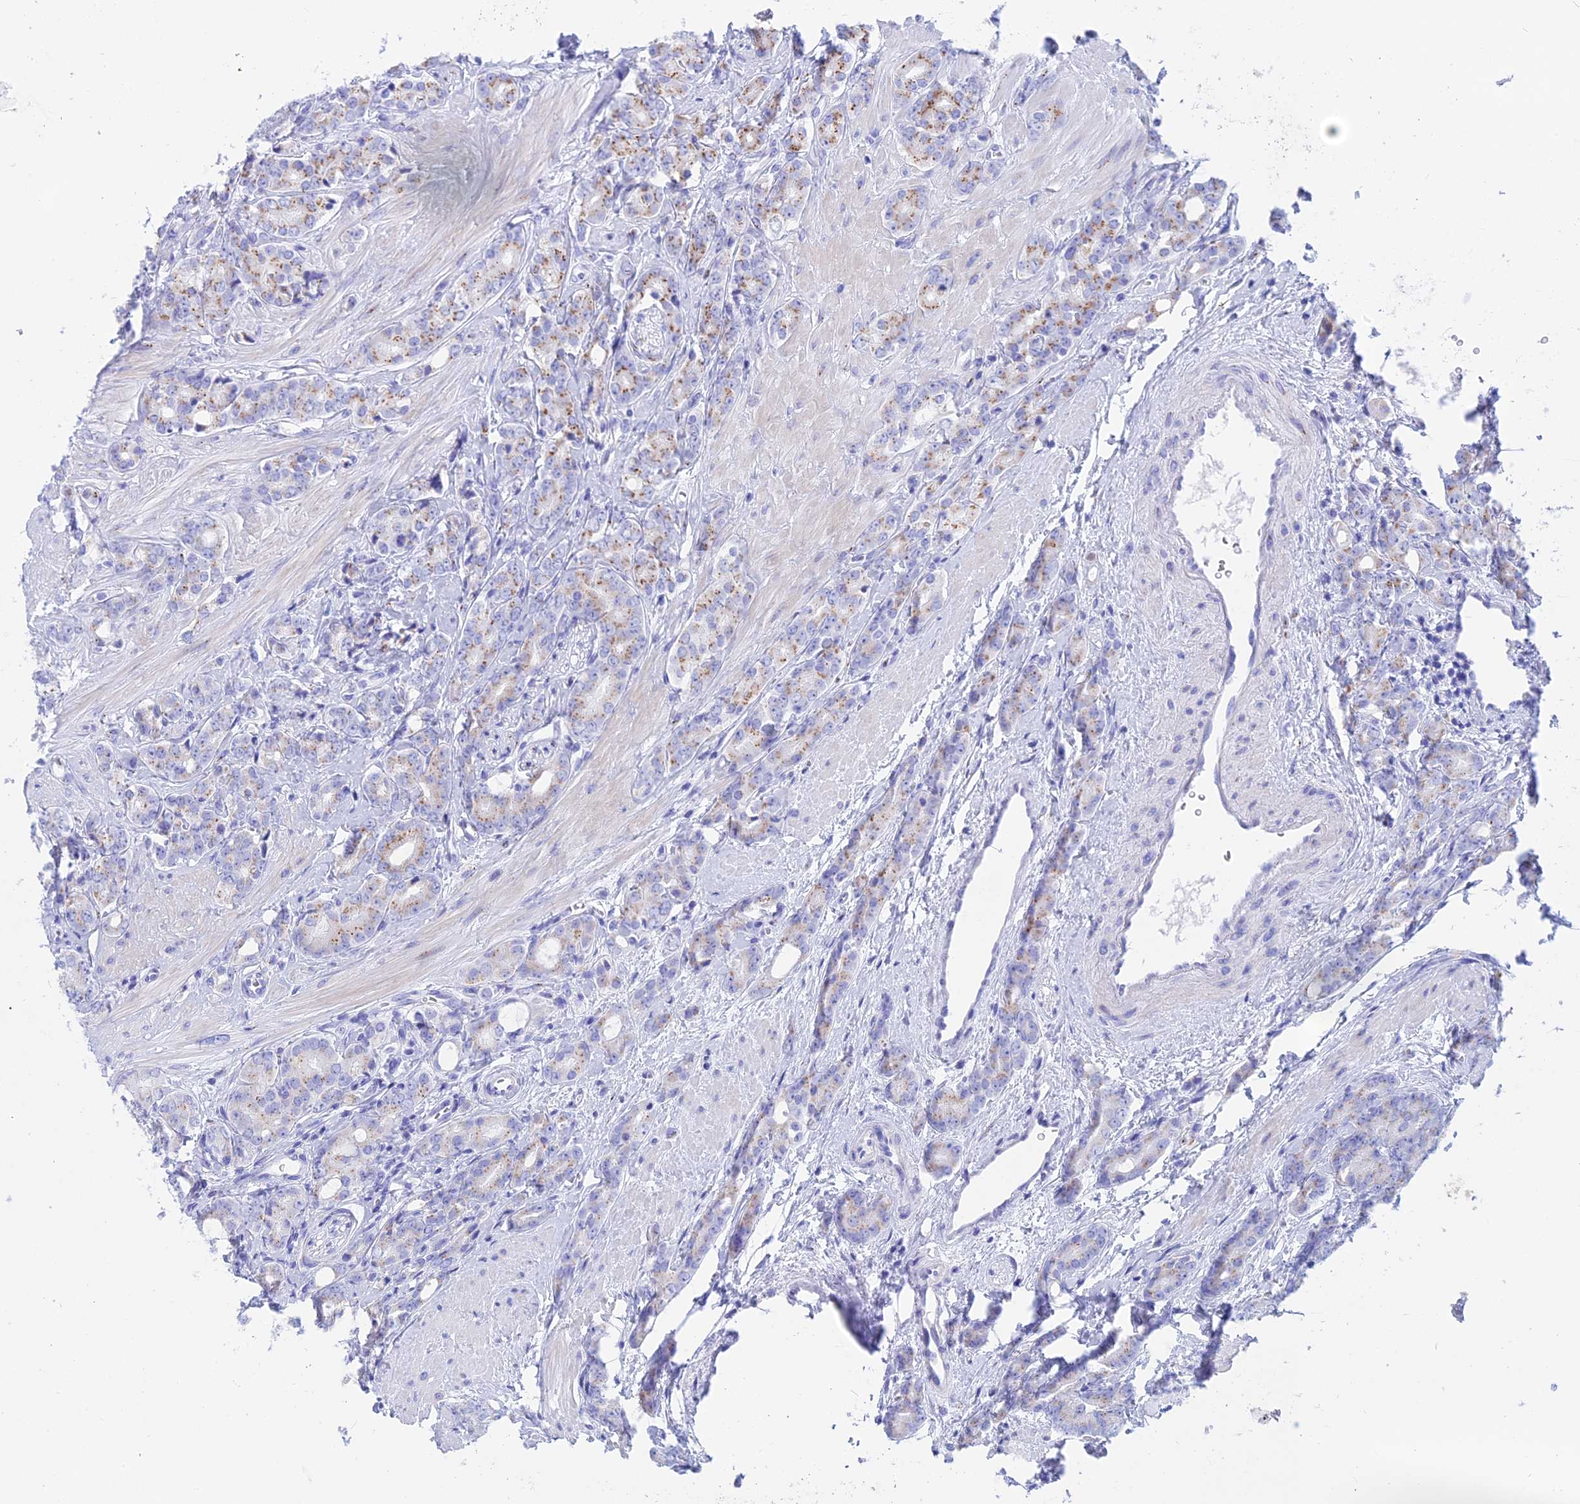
{"staining": {"intensity": "moderate", "quantity": "<25%", "location": "cytoplasmic/membranous"}, "tissue": "prostate cancer", "cell_type": "Tumor cells", "image_type": "cancer", "snomed": [{"axis": "morphology", "description": "Adenocarcinoma, High grade"}, {"axis": "topography", "description": "Prostate"}], "caption": "Immunohistochemical staining of prostate high-grade adenocarcinoma shows moderate cytoplasmic/membranous protein positivity in about <25% of tumor cells.", "gene": "ERICH4", "patient": {"sex": "male", "age": 62}}